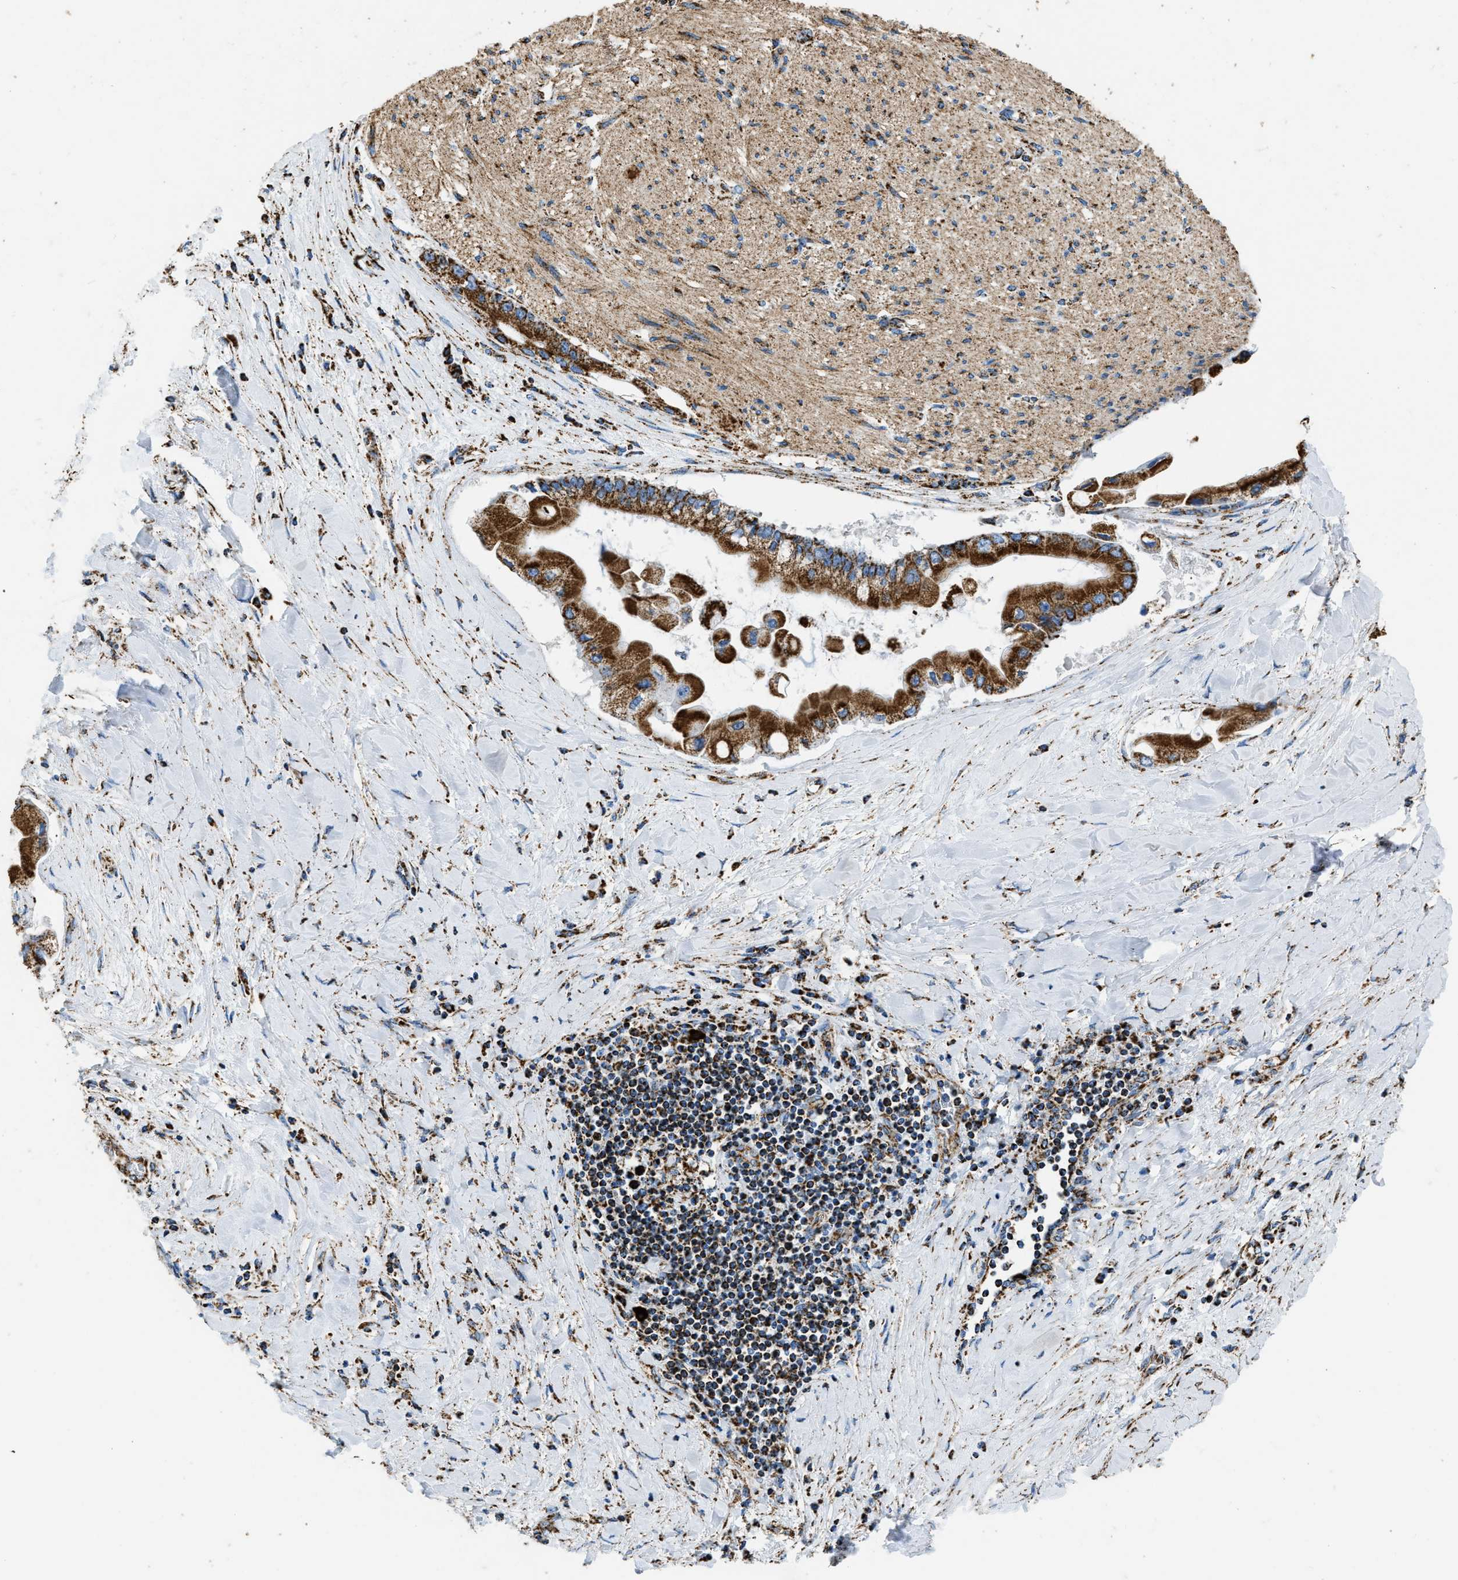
{"staining": {"intensity": "strong", "quantity": ">75%", "location": "cytoplasmic/membranous"}, "tissue": "liver cancer", "cell_type": "Tumor cells", "image_type": "cancer", "snomed": [{"axis": "morphology", "description": "Cholangiocarcinoma"}, {"axis": "topography", "description": "Liver"}], "caption": "Liver cancer stained for a protein reveals strong cytoplasmic/membranous positivity in tumor cells. Nuclei are stained in blue.", "gene": "IRX6", "patient": {"sex": "male", "age": 50}}